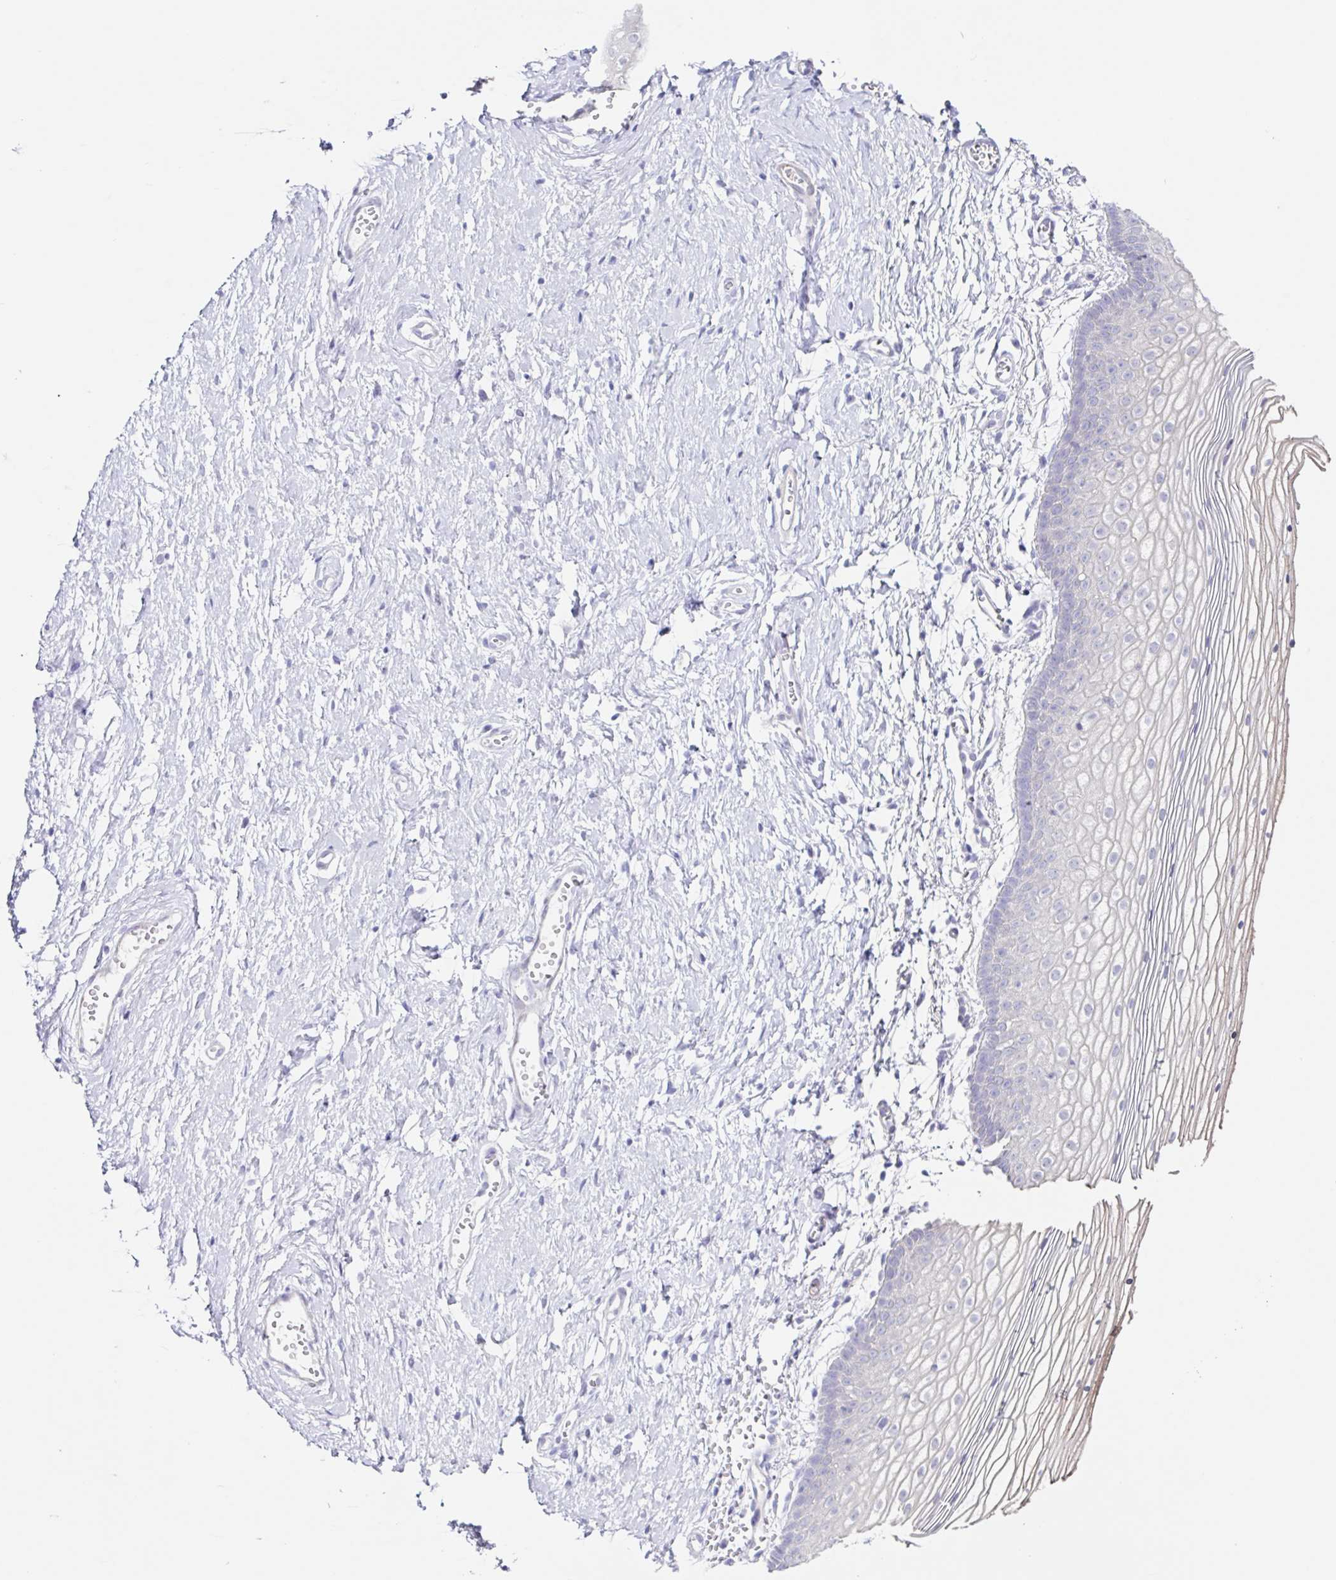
{"staining": {"intensity": "negative", "quantity": "none", "location": "none"}, "tissue": "vagina", "cell_type": "Squamous epithelial cells", "image_type": "normal", "snomed": [{"axis": "morphology", "description": "Normal tissue, NOS"}, {"axis": "topography", "description": "Vagina"}], "caption": "An image of vagina stained for a protein shows no brown staining in squamous epithelial cells.", "gene": "DCAF17", "patient": {"sex": "female", "age": 56}}